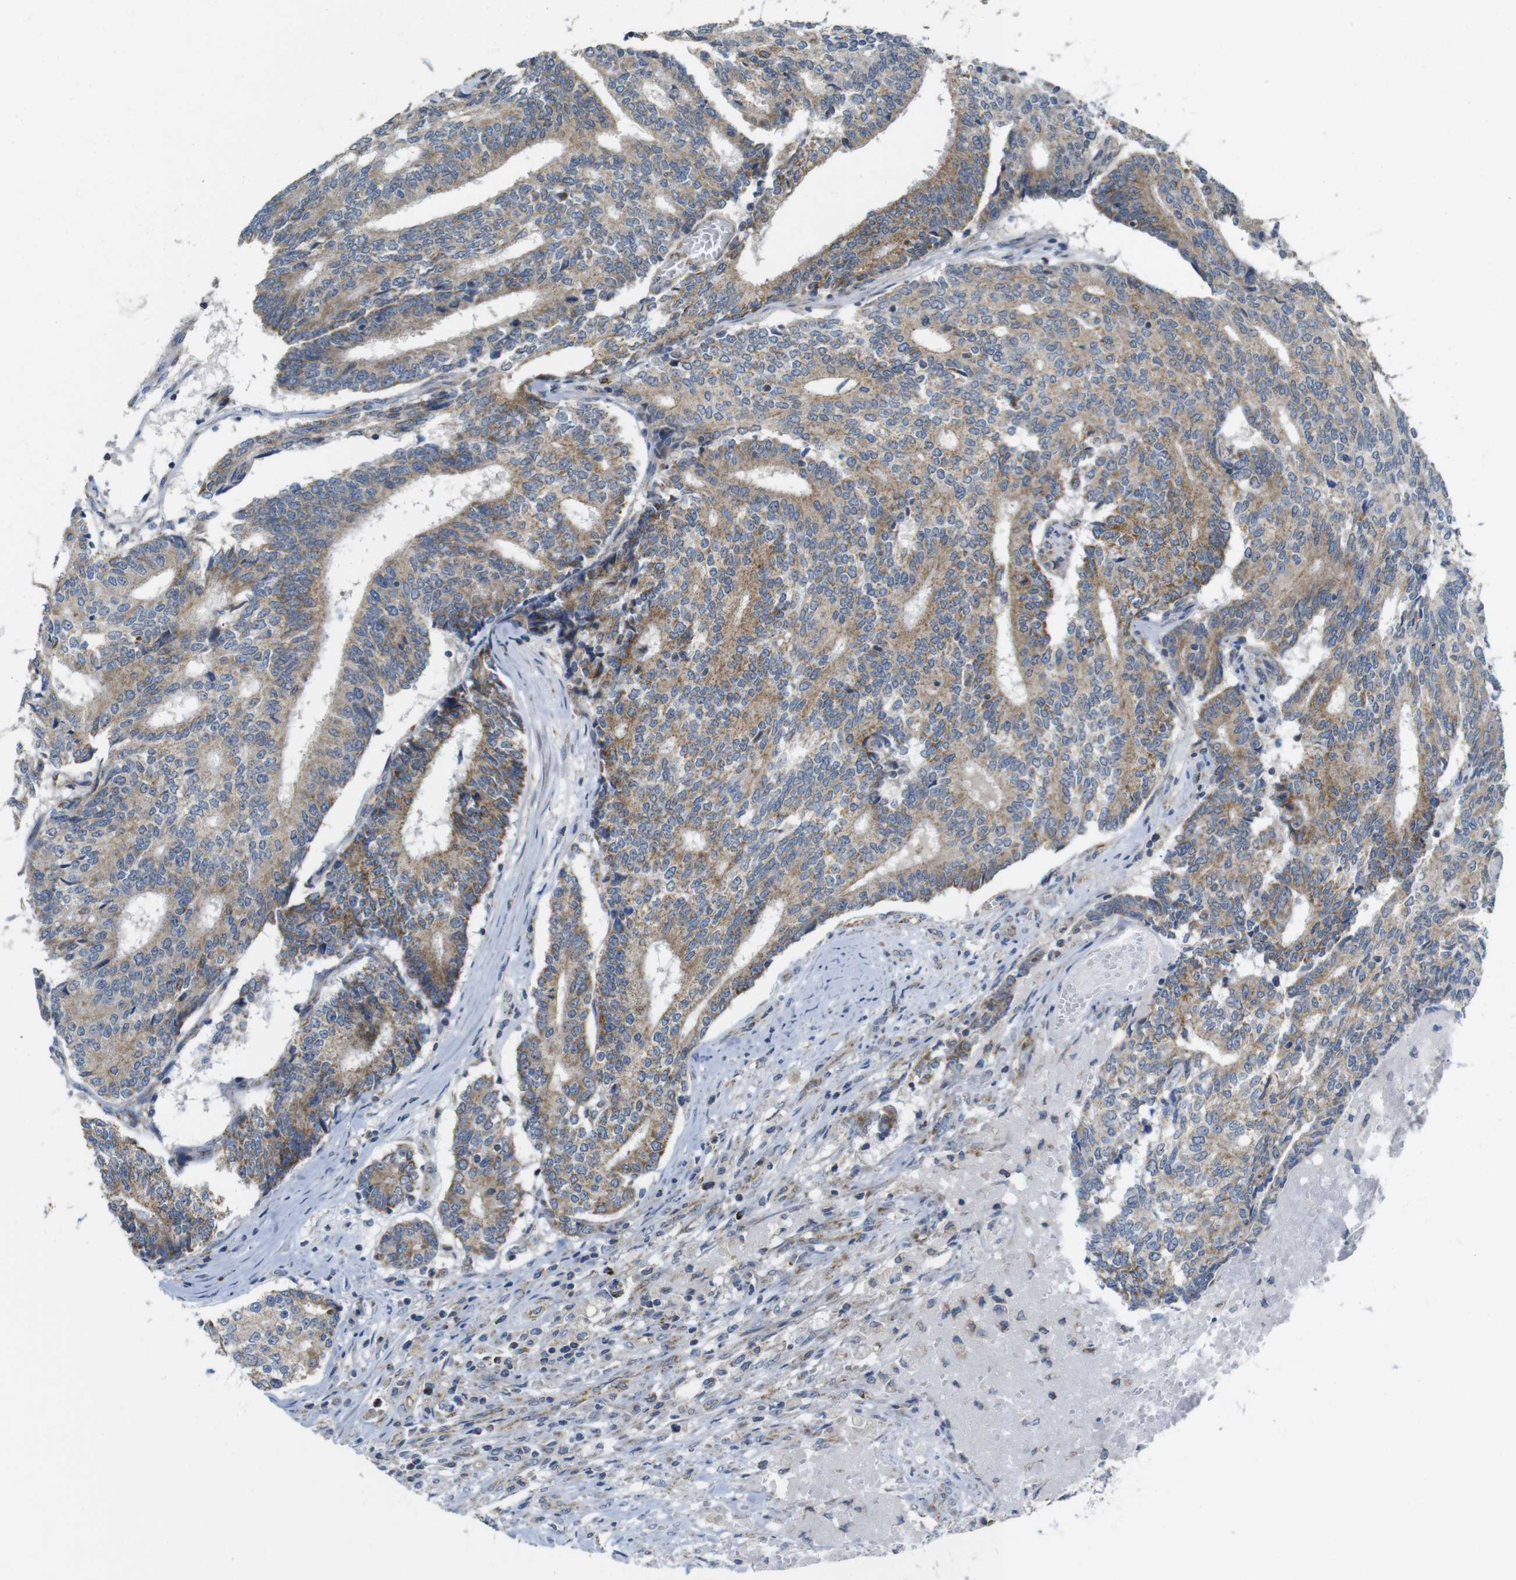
{"staining": {"intensity": "moderate", "quantity": "25%-75%", "location": "cytoplasmic/membranous"}, "tissue": "prostate cancer", "cell_type": "Tumor cells", "image_type": "cancer", "snomed": [{"axis": "morphology", "description": "Normal tissue, NOS"}, {"axis": "morphology", "description": "Adenocarcinoma, High grade"}, {"axis": "topography", "description": "Prostate"}, {"axis": "topography", "description": "Seminal veicle"}], "caption": "High-magnification brightfield microscopy of prostate adenocarcinoma (high-grade) stained with DAB (3,3'-diaminobenzidine) (brown) and counterstained with hematoxylin (blue). tumor cells exhibit moderate cytoplasmic/membranous positivity is seen in about25%-75% of cells.", "gene": "CALHM2", "patient": {"sex": "male", "age": 55}}